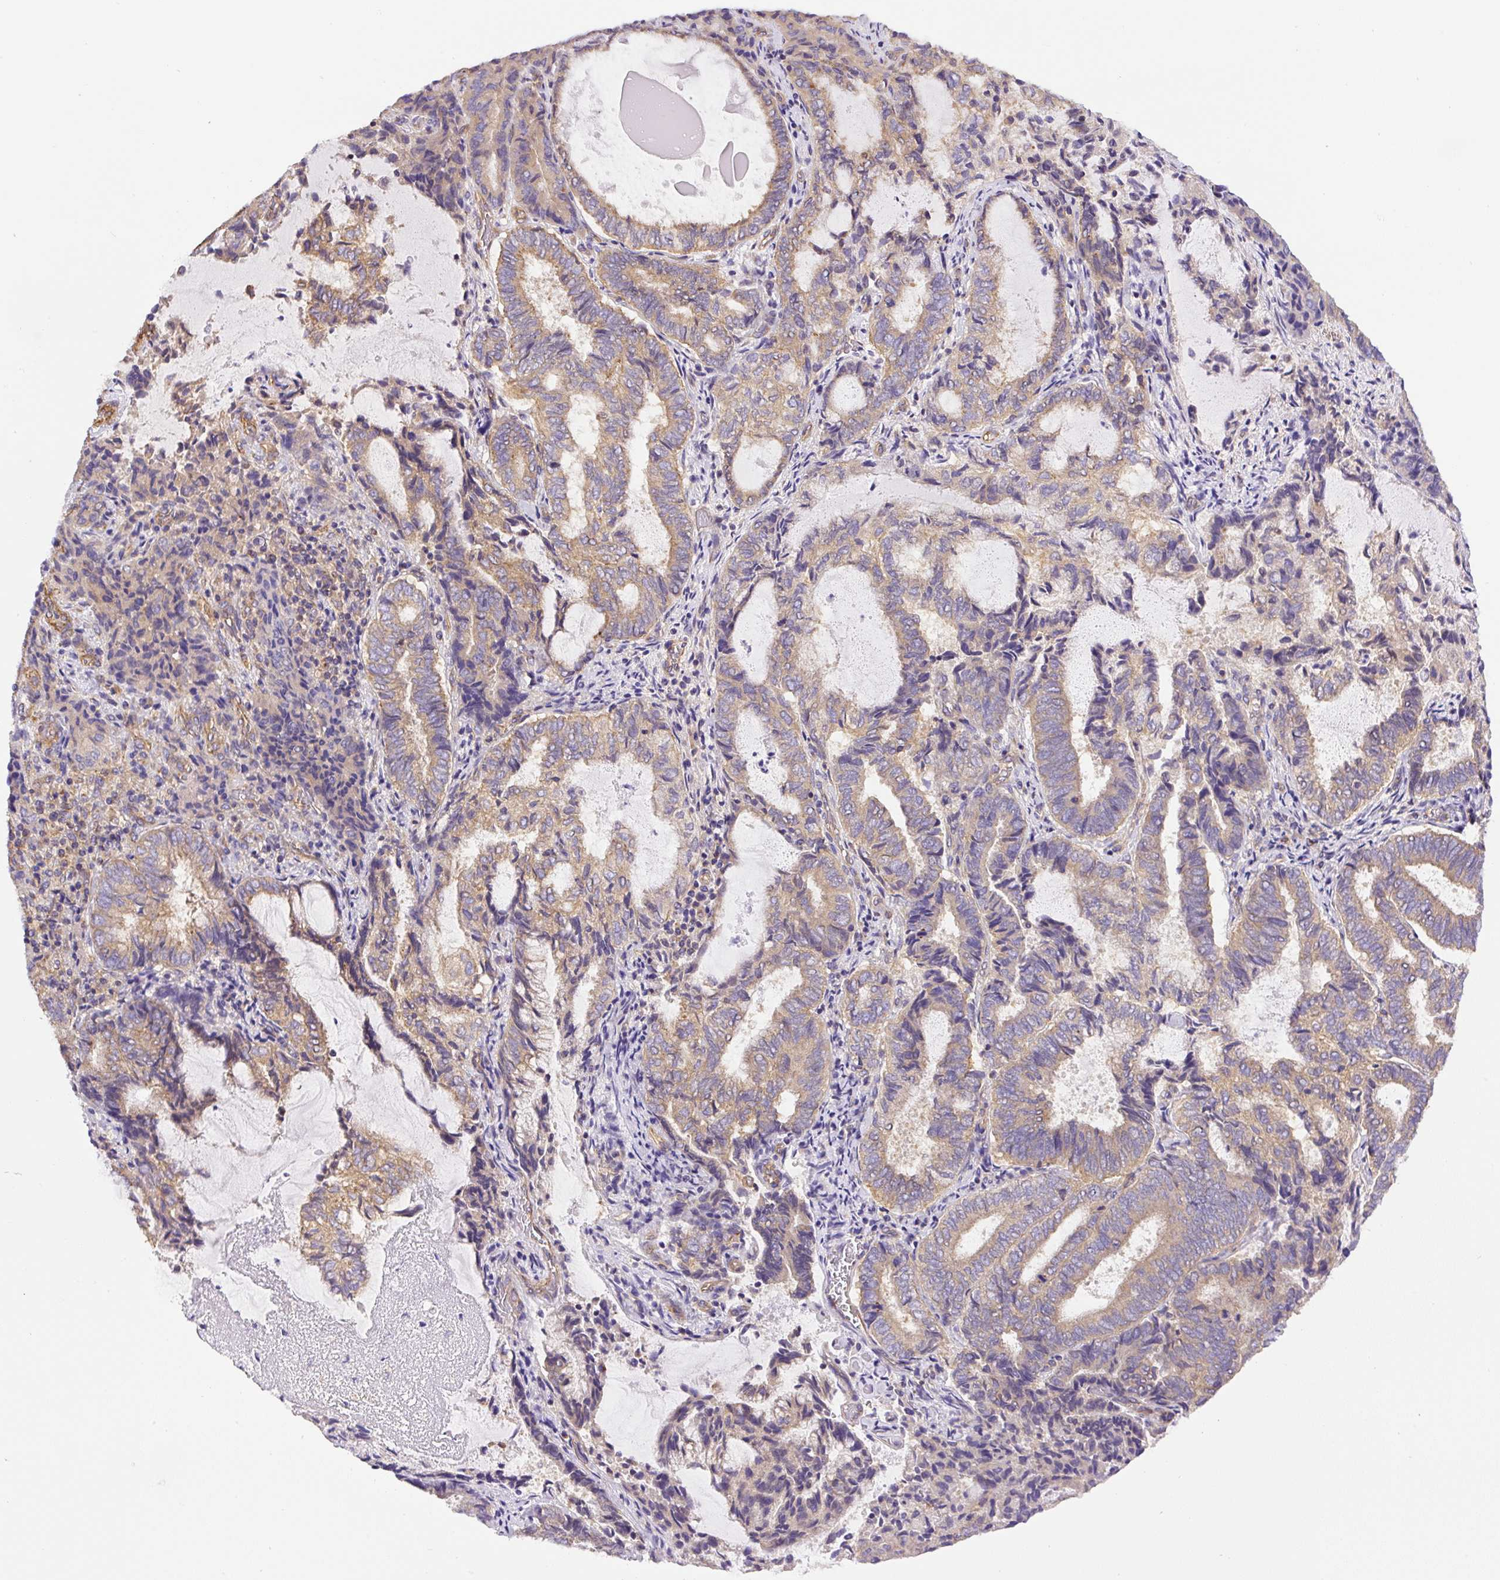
{"staining": {"intensity": "weak", "quantity": "25%-75%", "location": "cytoplasmic/membranous"}, "tissue": "endometrial cancer", "cell_type": "Tumor cells", "image_type": "cancer", "snomed": [{"axis": "morphology", "description": "Adenocarcinoma, NOS"}, {"axis": "topography", "description": "Endometrium"}], "caption": "A brown stain highlights weak cytoplasmic/membranous expression of a protein in endometrial cancer tumor cells.", "gene": "DCTN1", "patient": {"sex": "female", "age": 80}}